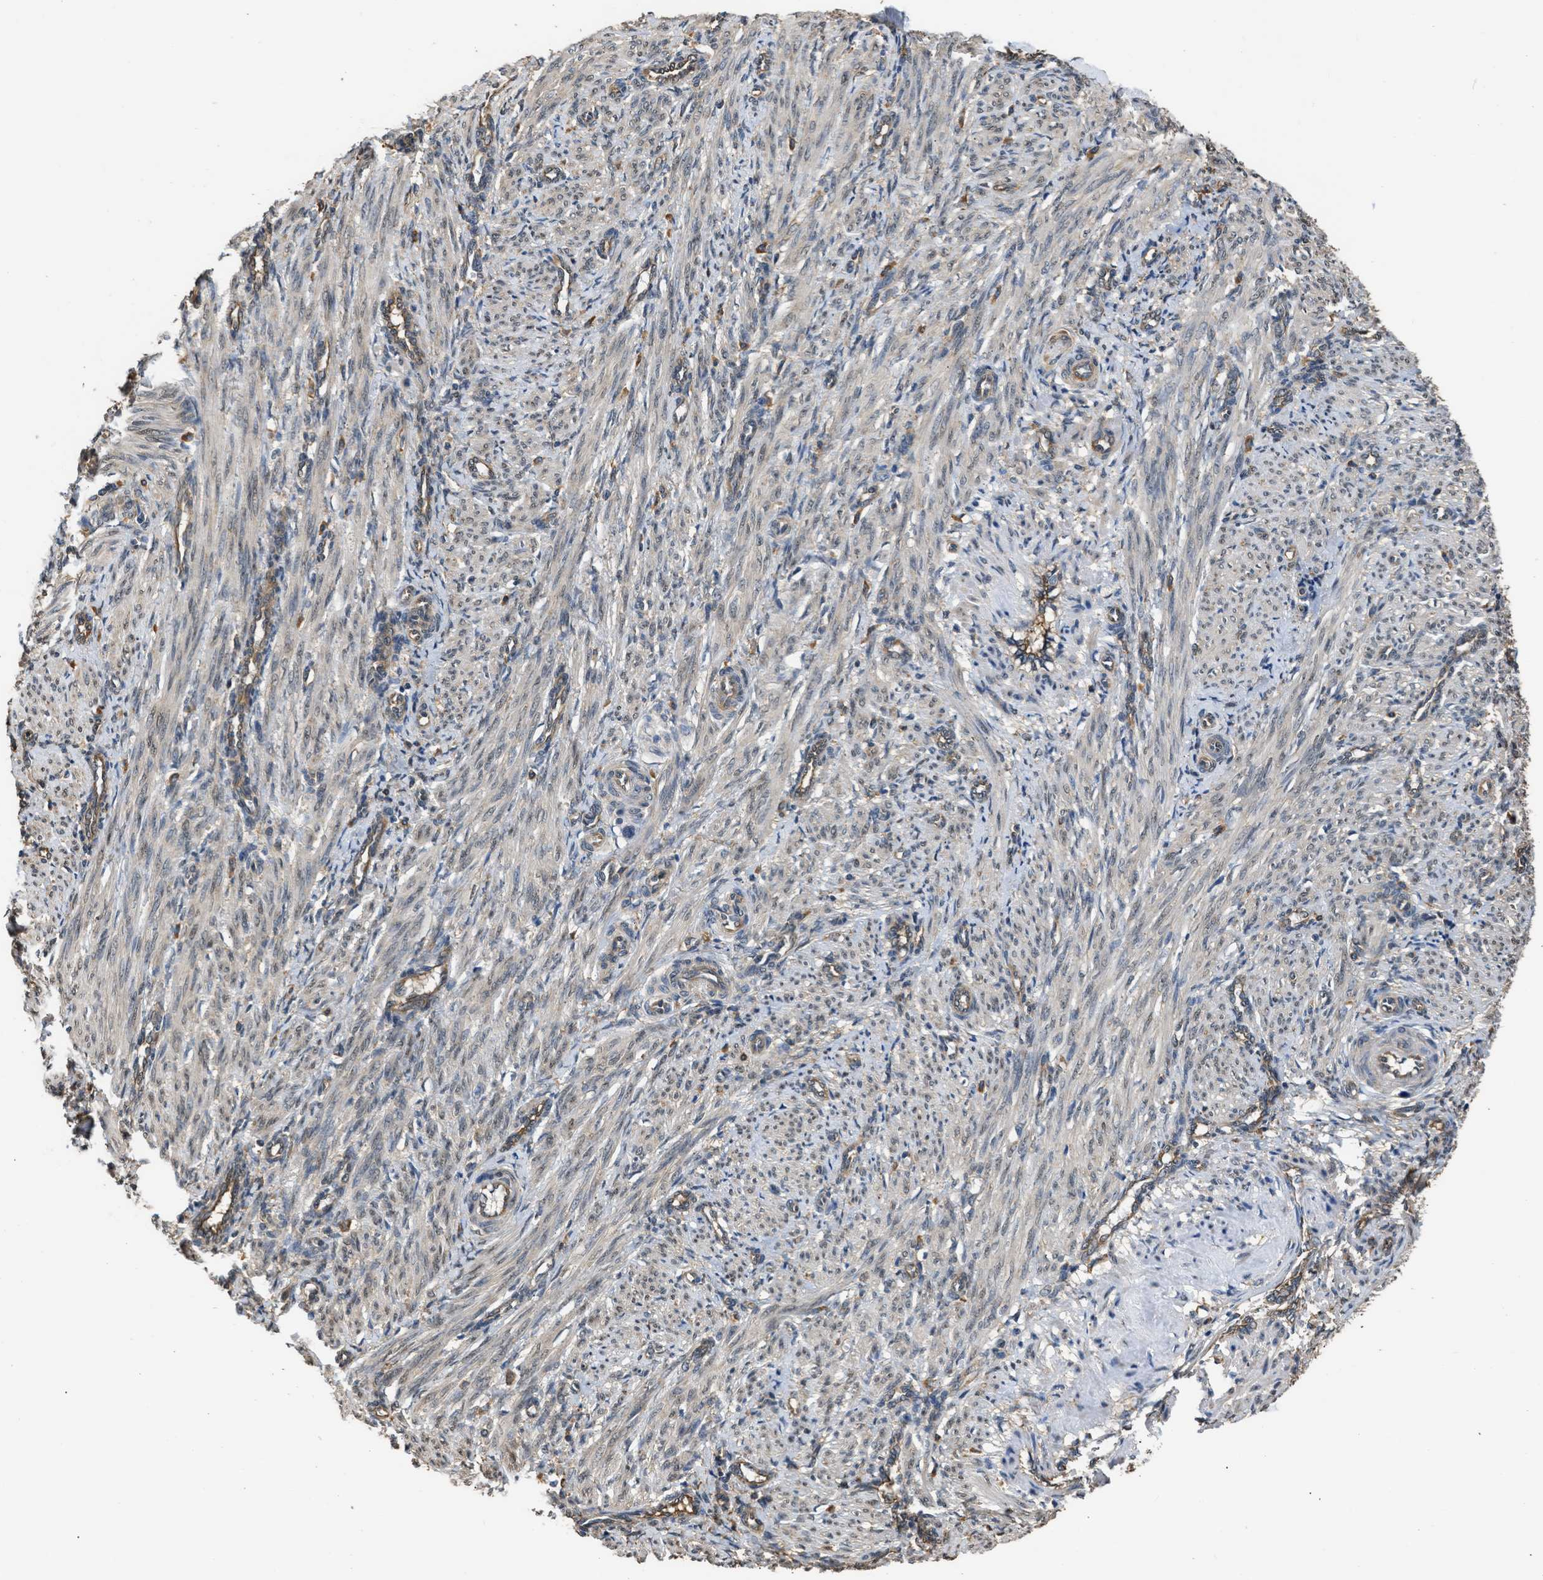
{"staining": {"intensity": "weak", "quantity": ">75%", "location": "cytoplasmic/membranous"}, "tissue": "smooth muscle", "cell_type": "Smooth muscle cells", "image_type": "normal", "snomed": [{"axis": "morphology", "description": "Normal tissue, NOS"}, {"axis": "topography", "description": "Endometrium"}], "caption": "Immunohistochemistry staining of benign smooth muscle, which displays low levels of weak cytoplasmic/membranous positivity in approximately >75% of smooth muscle cells indicating weak cytoplasmic/membranous protein positivity. The staining was performed using DAB (brown) for protein detection and nuclei were counterstained in hematoxylin (blue).", "gene": "SLC36A4", "patient": {"sex": "female", "age": 33}}